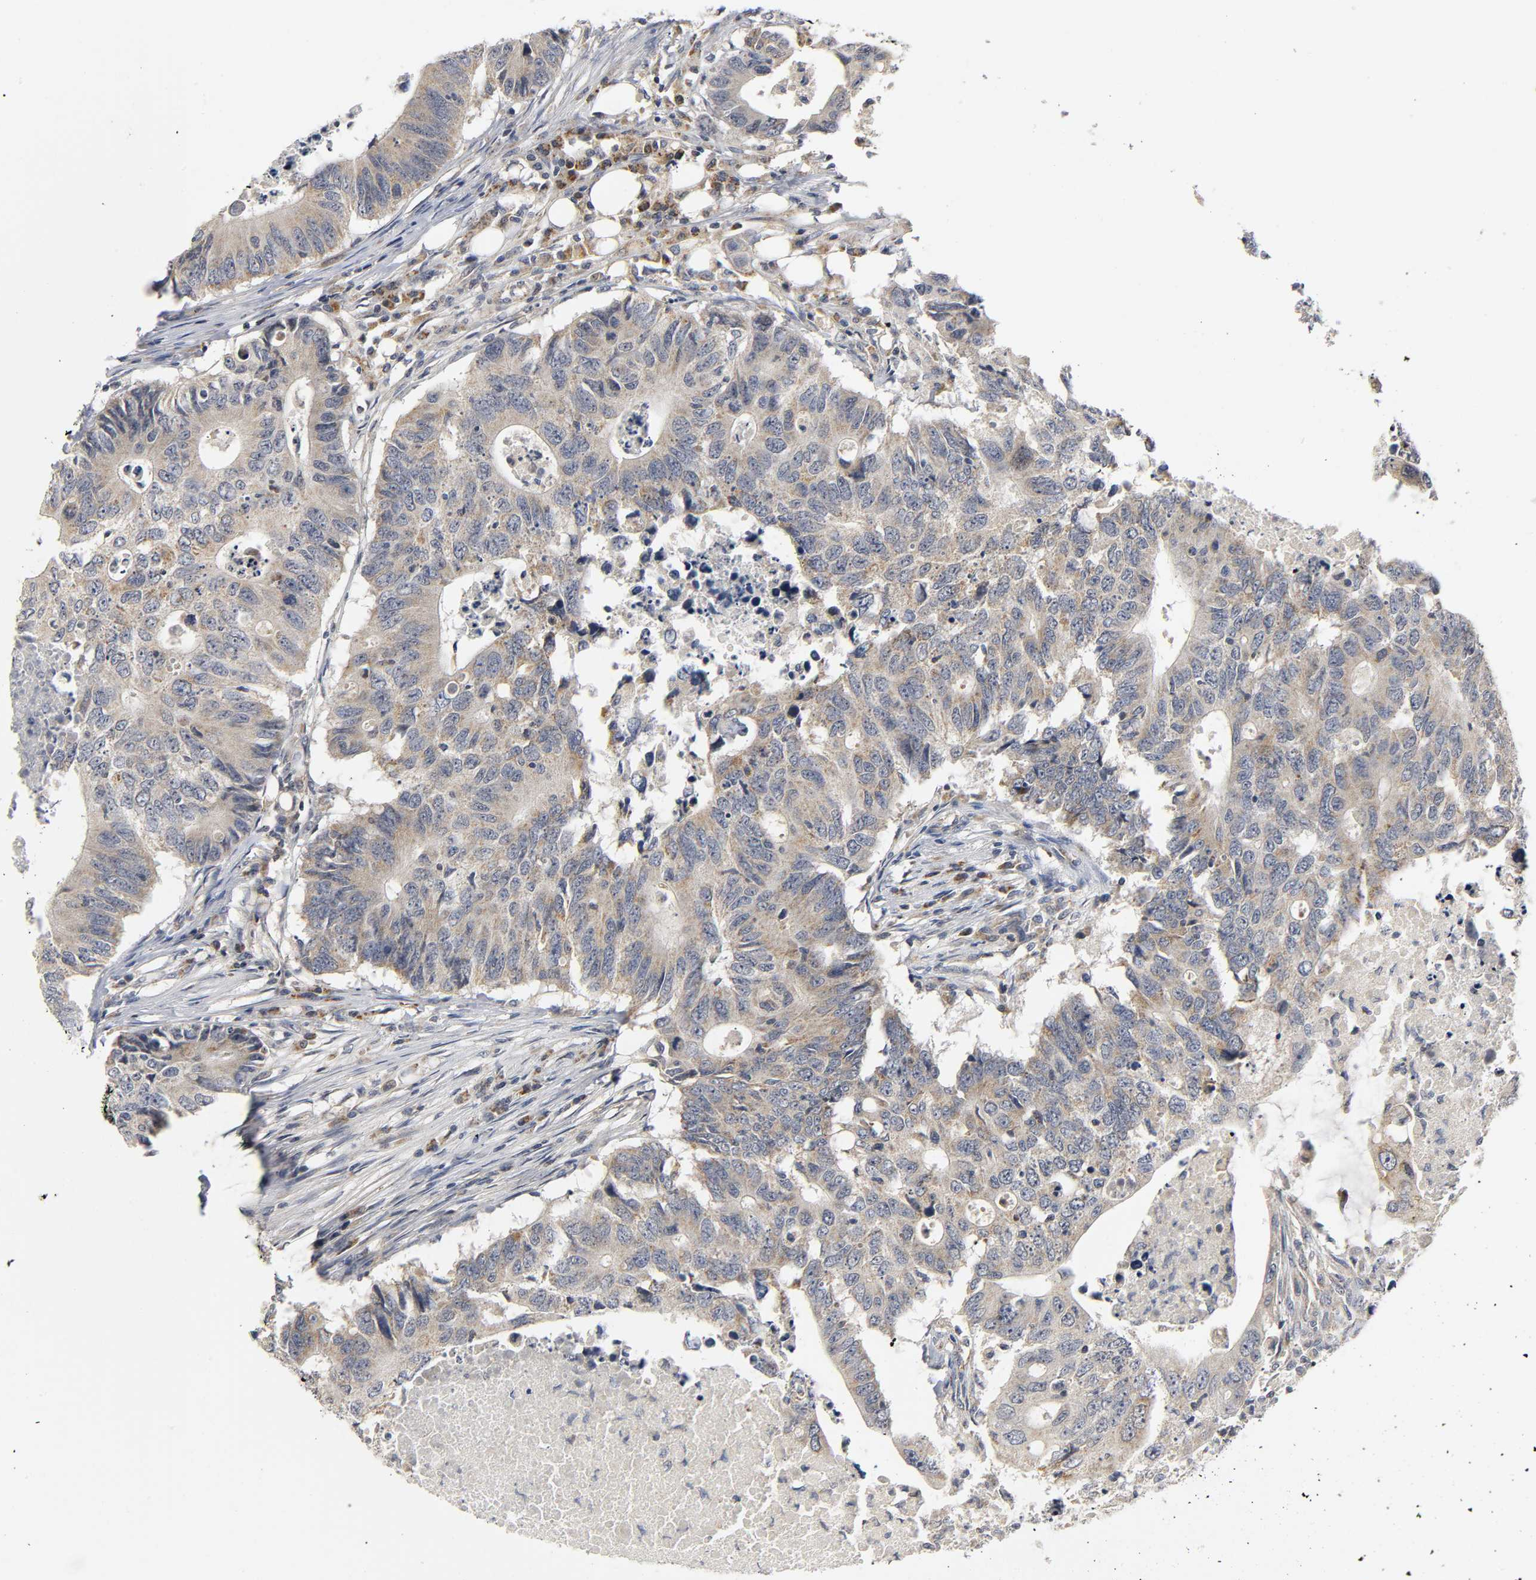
{"staining": {"intensity": "moderate", "quantity": ">75%", "location": "cytoplasmic/membranous"}, "tissue": "colorectal cancer", "cell_type": "Tumor cells", "image_type": "cancer", "snomed": [{"axis": "morphology", "description": "Adenocarcinoma, NOS"}, {"axis": "topography", "description": "Colon"}], "caption": "Immunohistochemistry micrograph of colorectal cancer stained for a protein (brown), which exhibits medium levels of moderate cytoplasmic/membranous expression in approximately >75% of tumor cells.", "gene": "NRP1", "patient": {"sex": "male", "age": 71}}